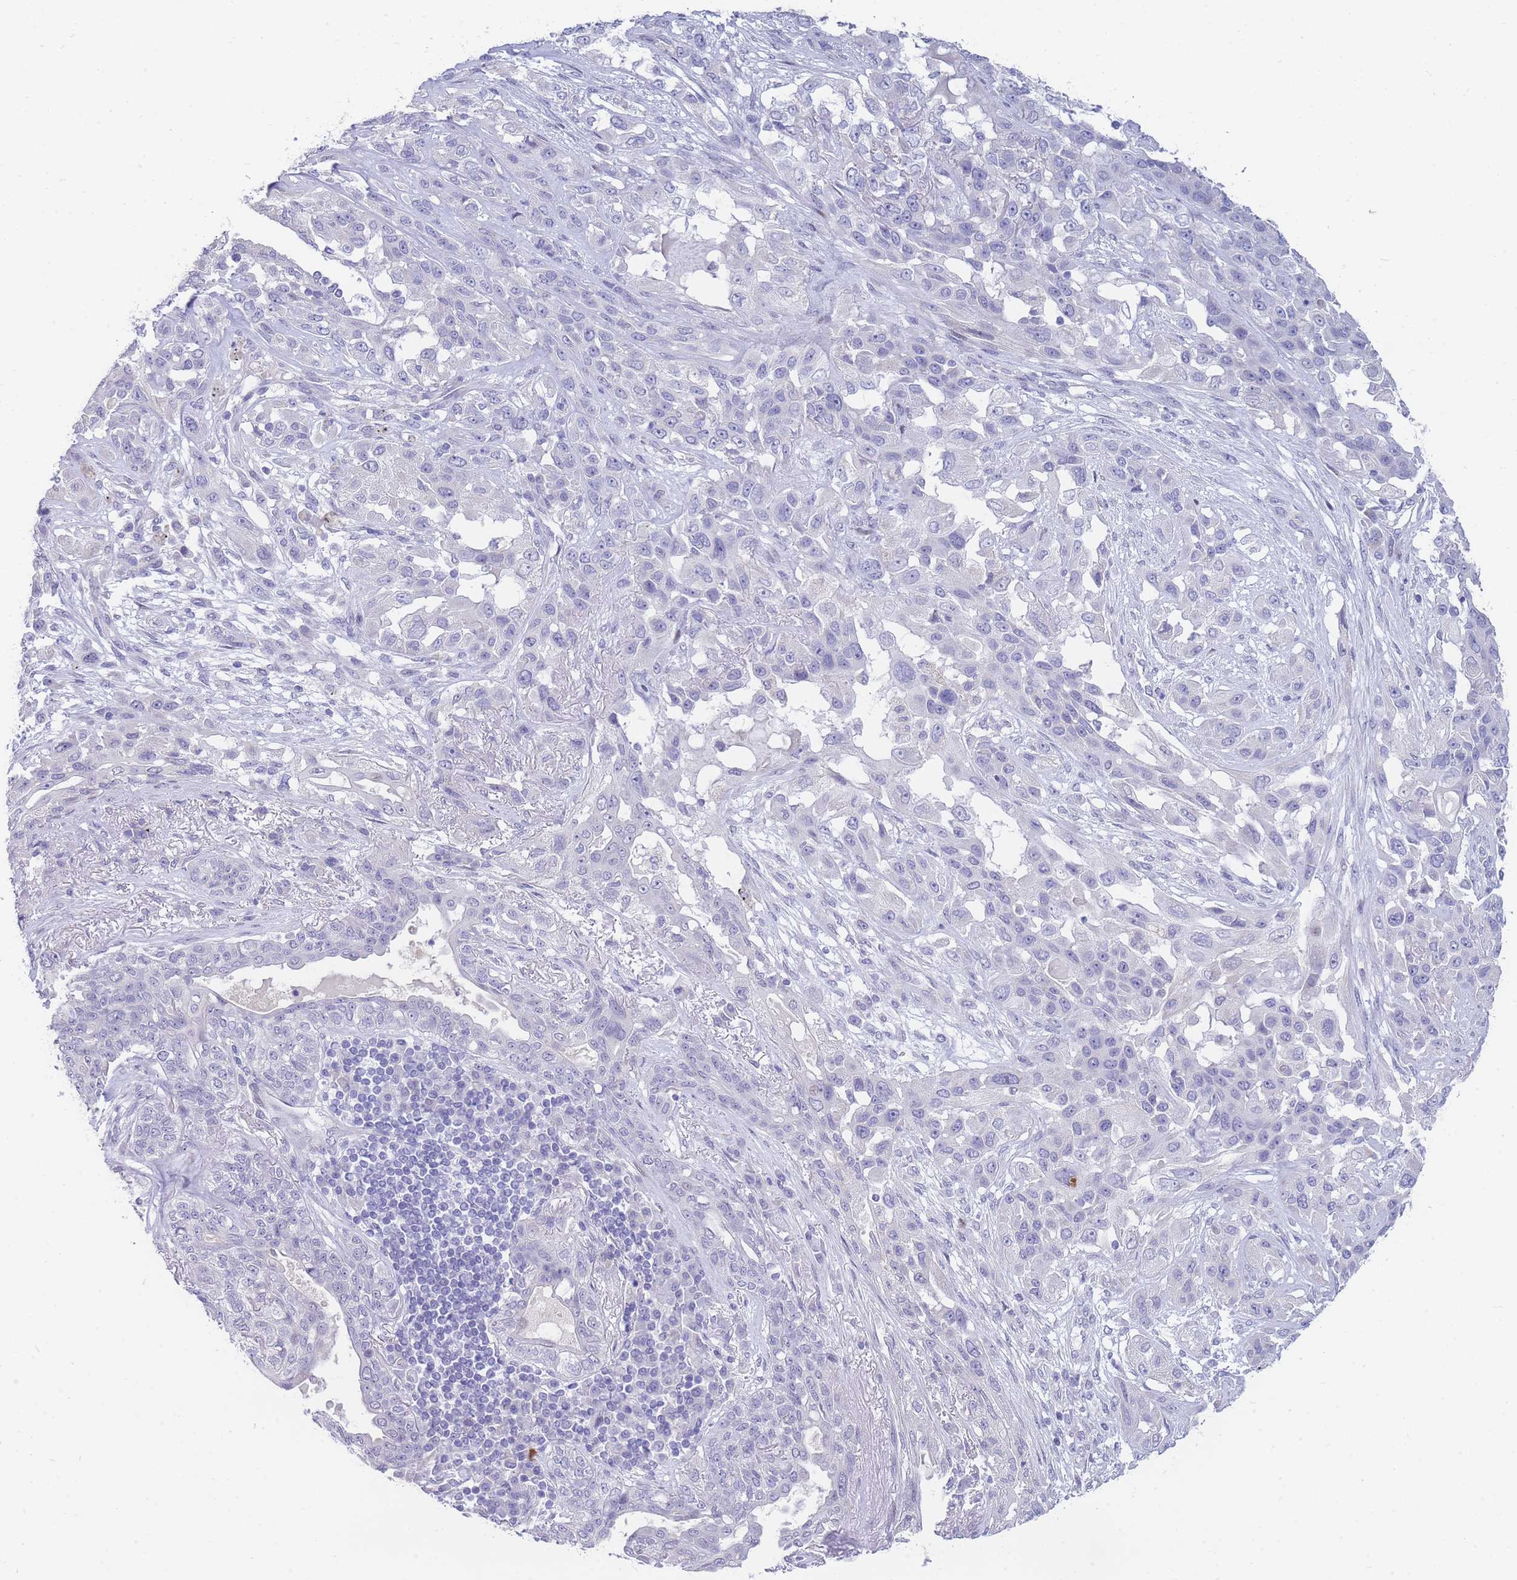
{"staining": {"intensity": "negative", "quantity": "none", "location": "none"}, "tissue": "lung cancer", "cell_type": "Tumor cells", "image_type": "cancer", "snomed": [{"axis": "morphology", "description": "Squamous cell carcinoma, NOS"}, {"axis": "topography", "description": "Lung"}], "caption": "A micrograph of lung cancer (squamous cell carcinoma) stained for a protein shows no brown staining in tumor cells.", "gene": "SHCBP1", "patient": {"sex": "female", "age": 70}}